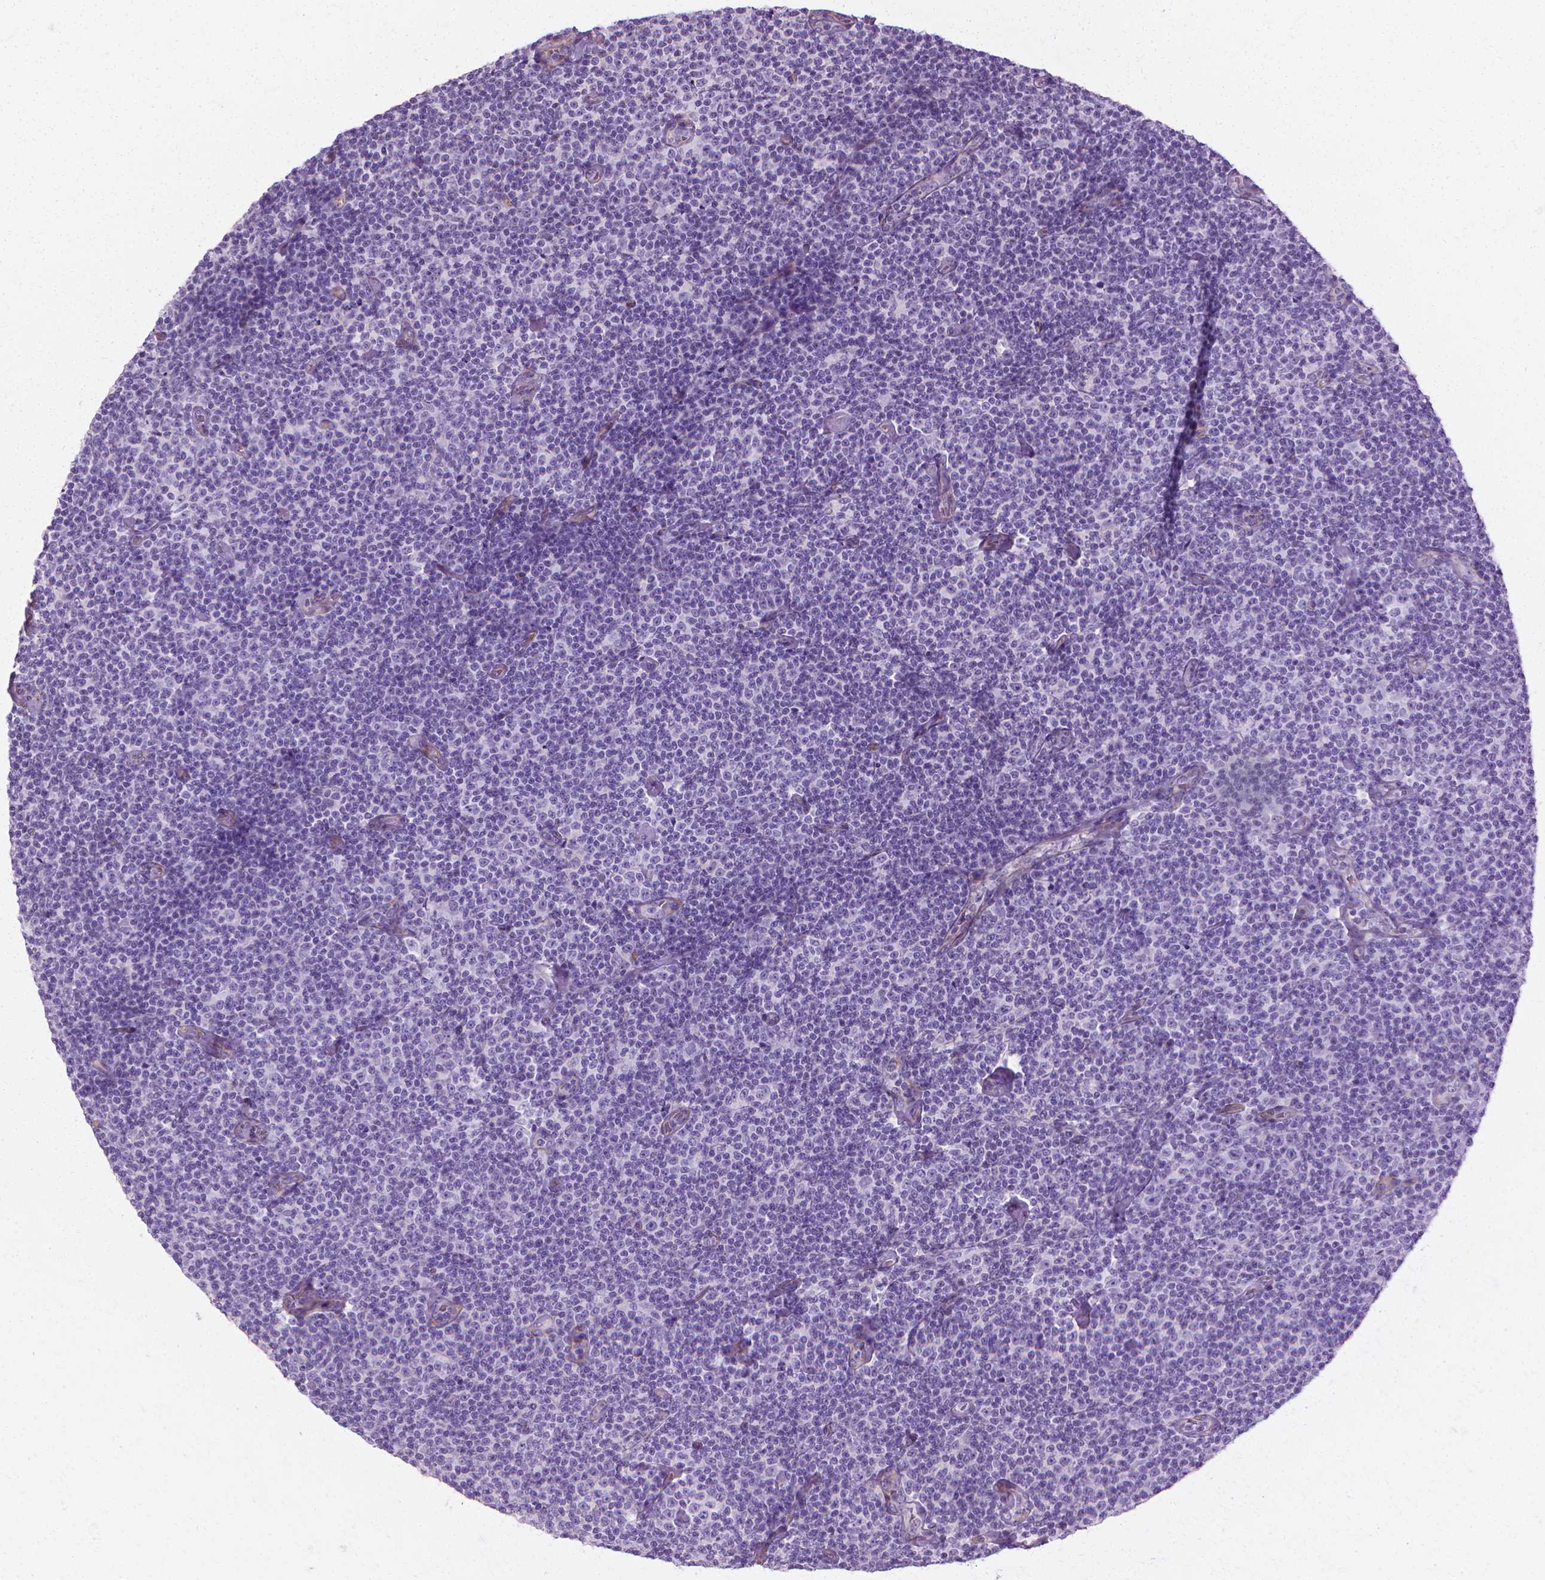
{"staining": {"intensity": "negative", "quantity": "none", "location": "none"}, "tissue": "lymphoma", "cell_type": "Tumor cells", "image_type": "cancer", "snomed": [{"axis": "morphology", "description": "Malignant lymphoma, non-Hodgkin's type, Low grade"}, {"axis": "topography", "description": "Lymph node"}], "caption": "Protein analysis of lymphoma displays no significant staining in tumor cells. (Immunohistochemistry (ihc), brightfield microscopy, high magnification).", "gene": "CFAP157", "patient": {"sex": "male", "age": 81}}